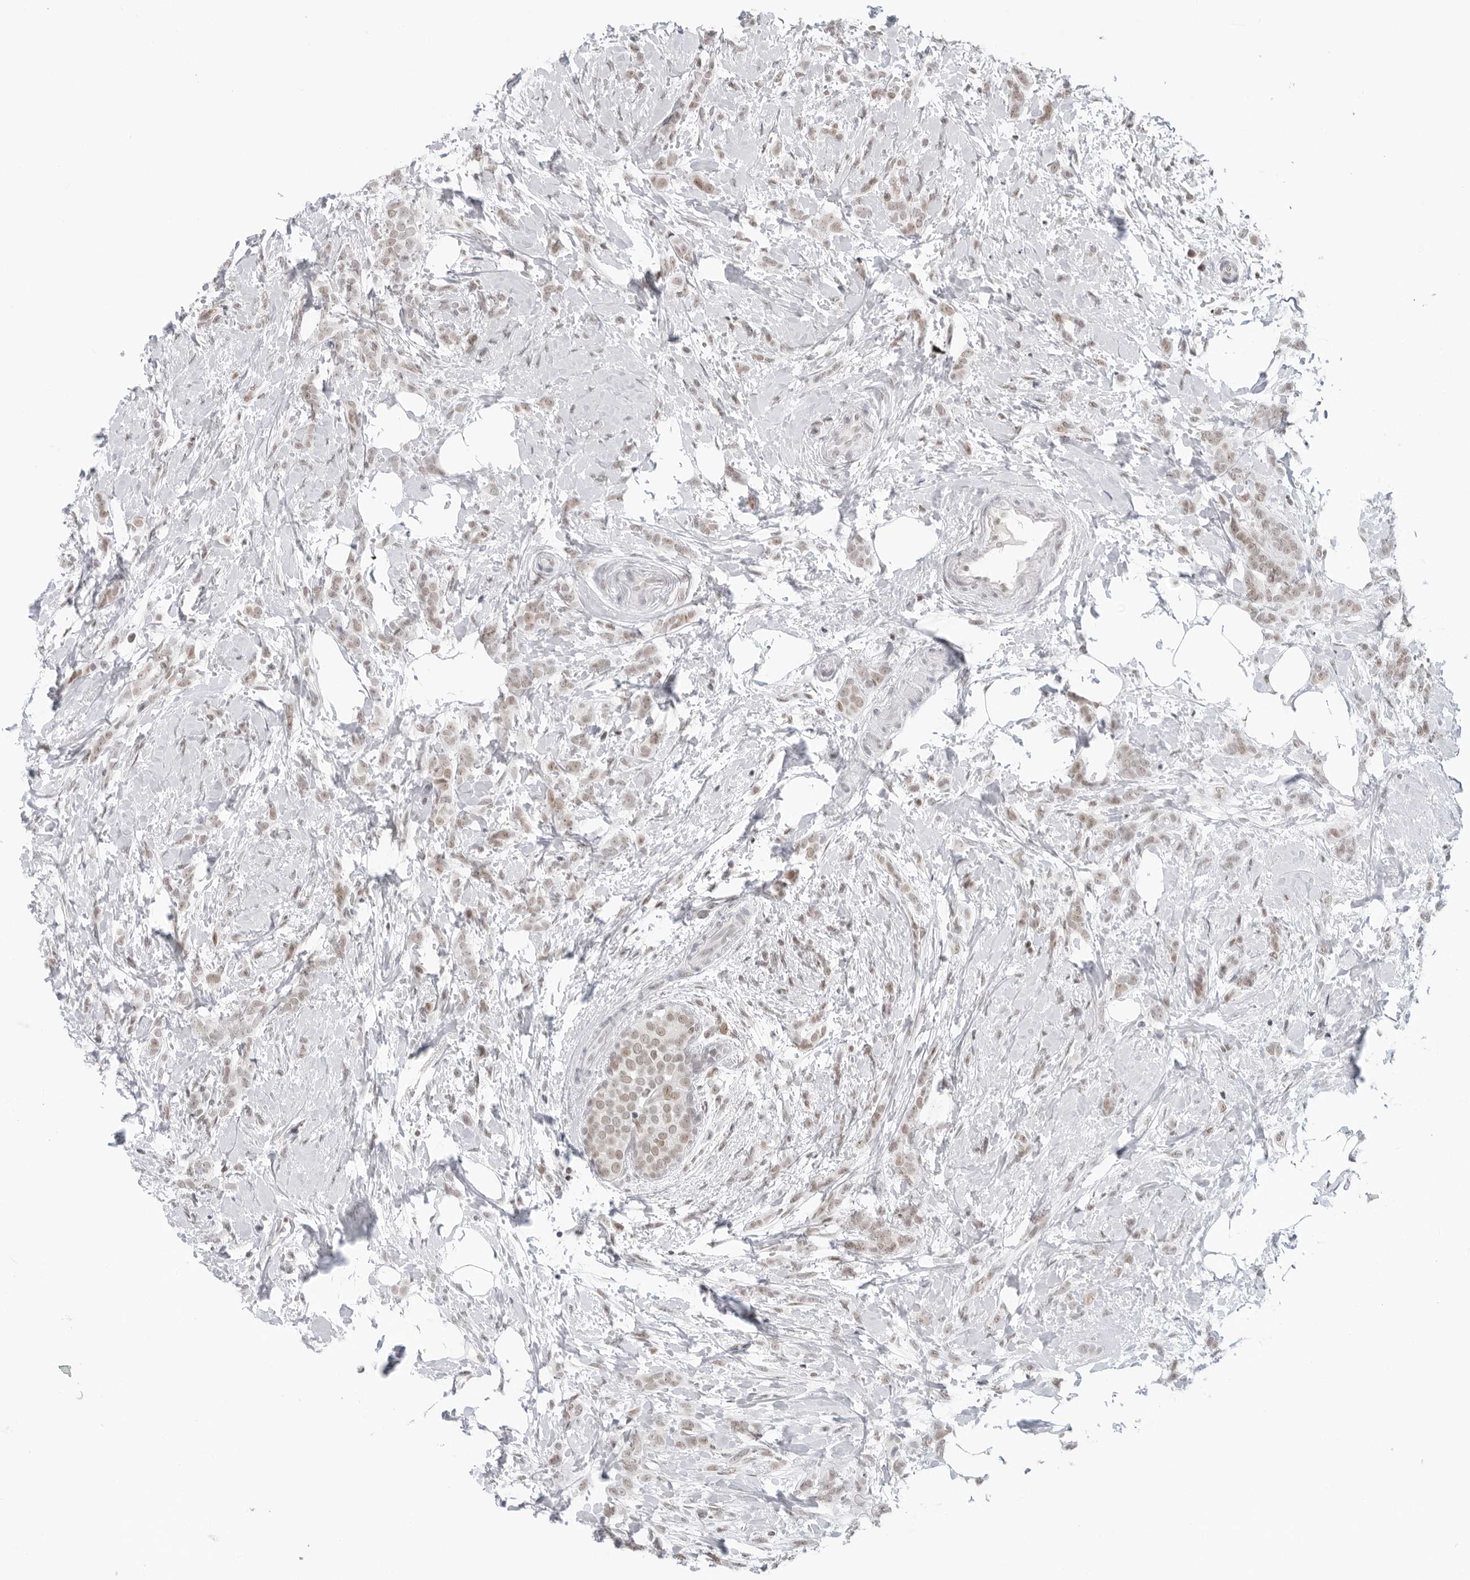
{"staining": {"intensity": "weak", "quantity": ">75%", "location": "nuclear"}, "tissue": "breast cancer", "cell_type": "Tumor cells", "image_type": "cancer", "snomed": [{"axis": "morphology", "description": "Lobular carcinoma, in situ"}, {"axis": "morphology", "description": "Lobular carcinoma"}, {"axis": "topography", "description": "Breast"}], "caption": "Immunohistochemistry (DAB) staining of human breast lobular carcinoma in situ displays weak nuclear protein staining in approximately >75% of tumor cells.", "gene": "FOXK2", "patient": {"sex": "female", "age": 41}}